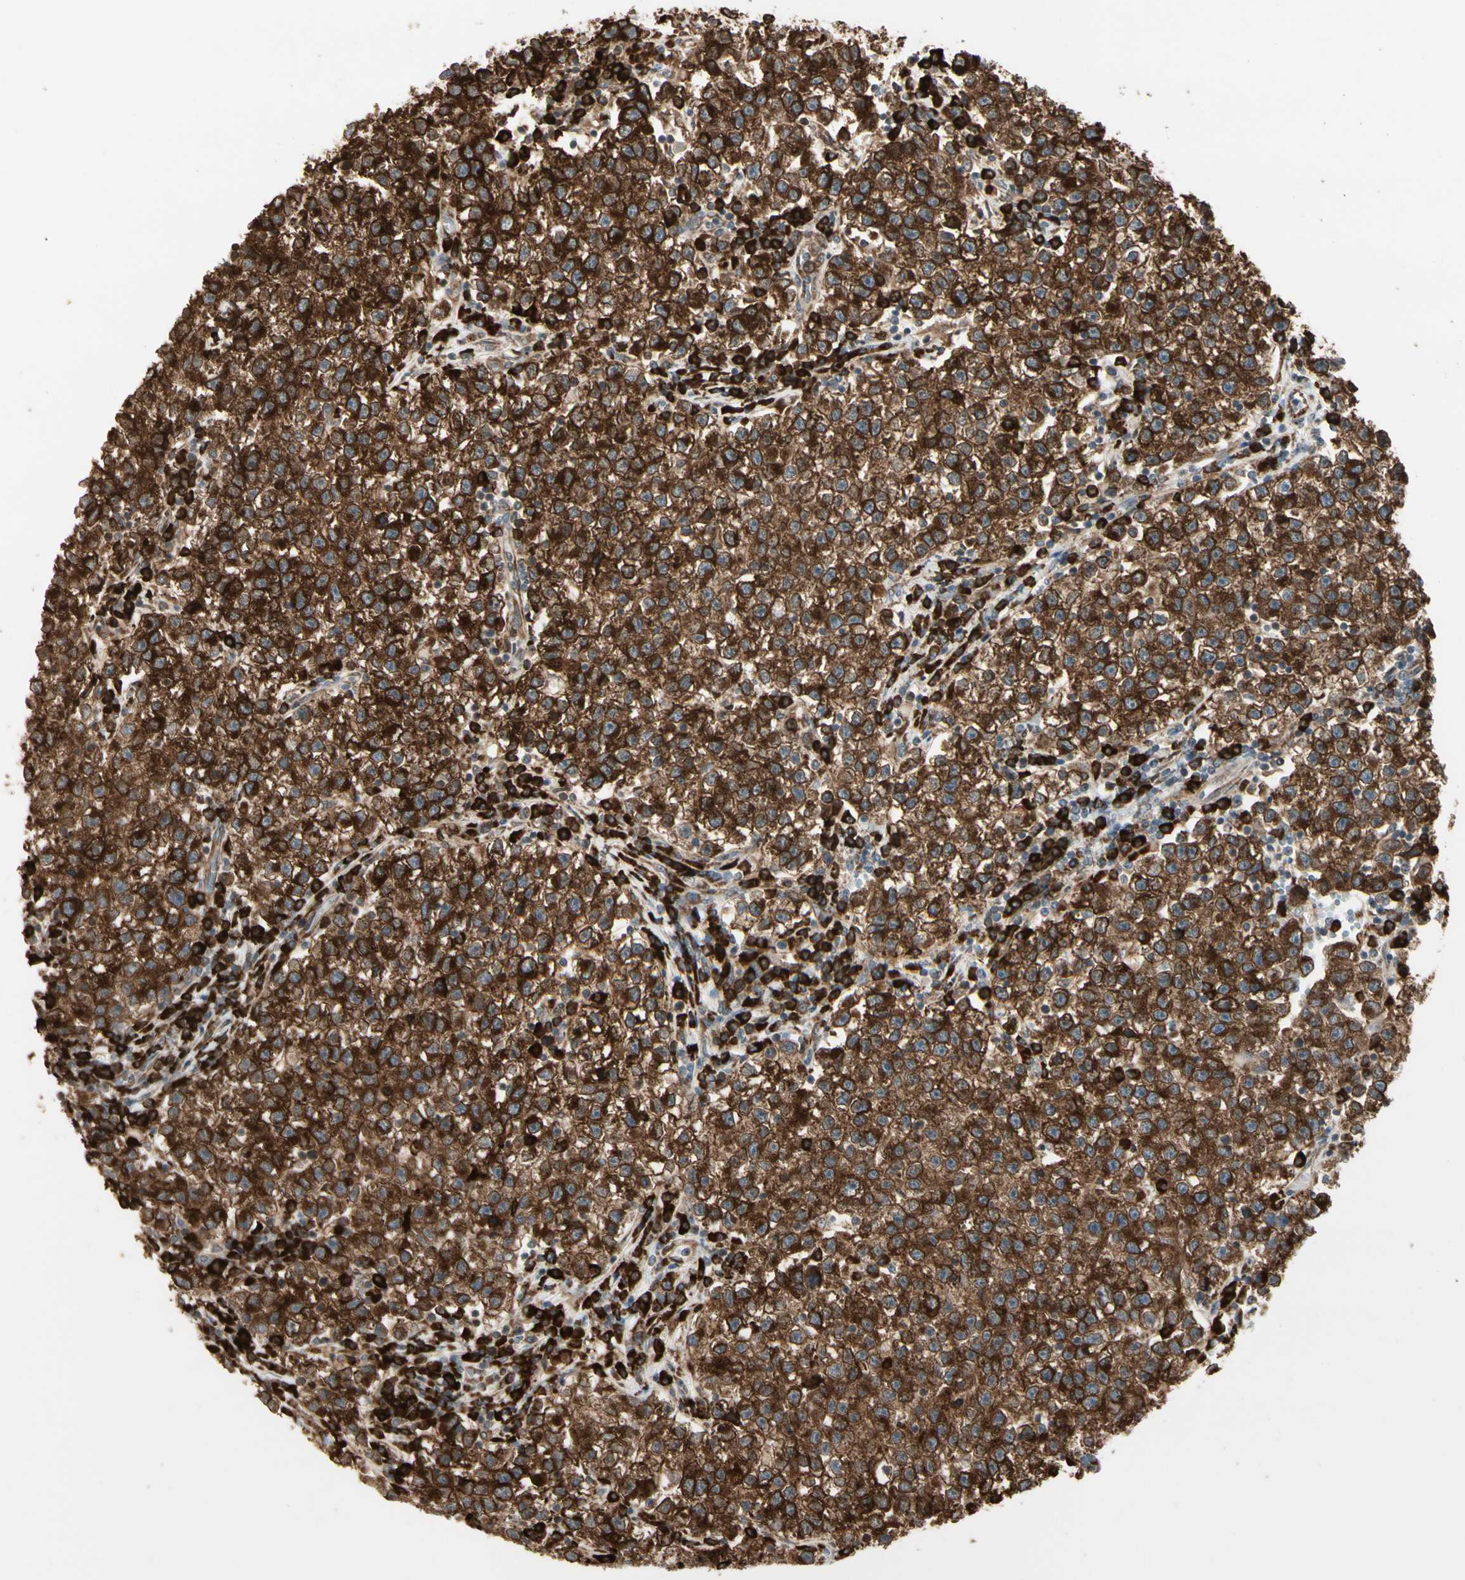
{"staining": {"intensity": "strong", "quantity": ">75%", "location": "cytoplasmic/membranous"}, "tissue": "testis cancer", "cell_type": "Tumor cells", "image_type": "cancer", "snomed": [{"axis": "morphology", "description": "Seminoma, NOS"}, {"axis": "topography", "description": "Testis"}], "caption": "Testis cancer was stained to show a protein in brown. There is high levels of strong cytoplasmic/membranous positivity in about >75% of tumor cells.", "gene": "HSP90B1", "patient": {"sex": "male", "age": 22}}